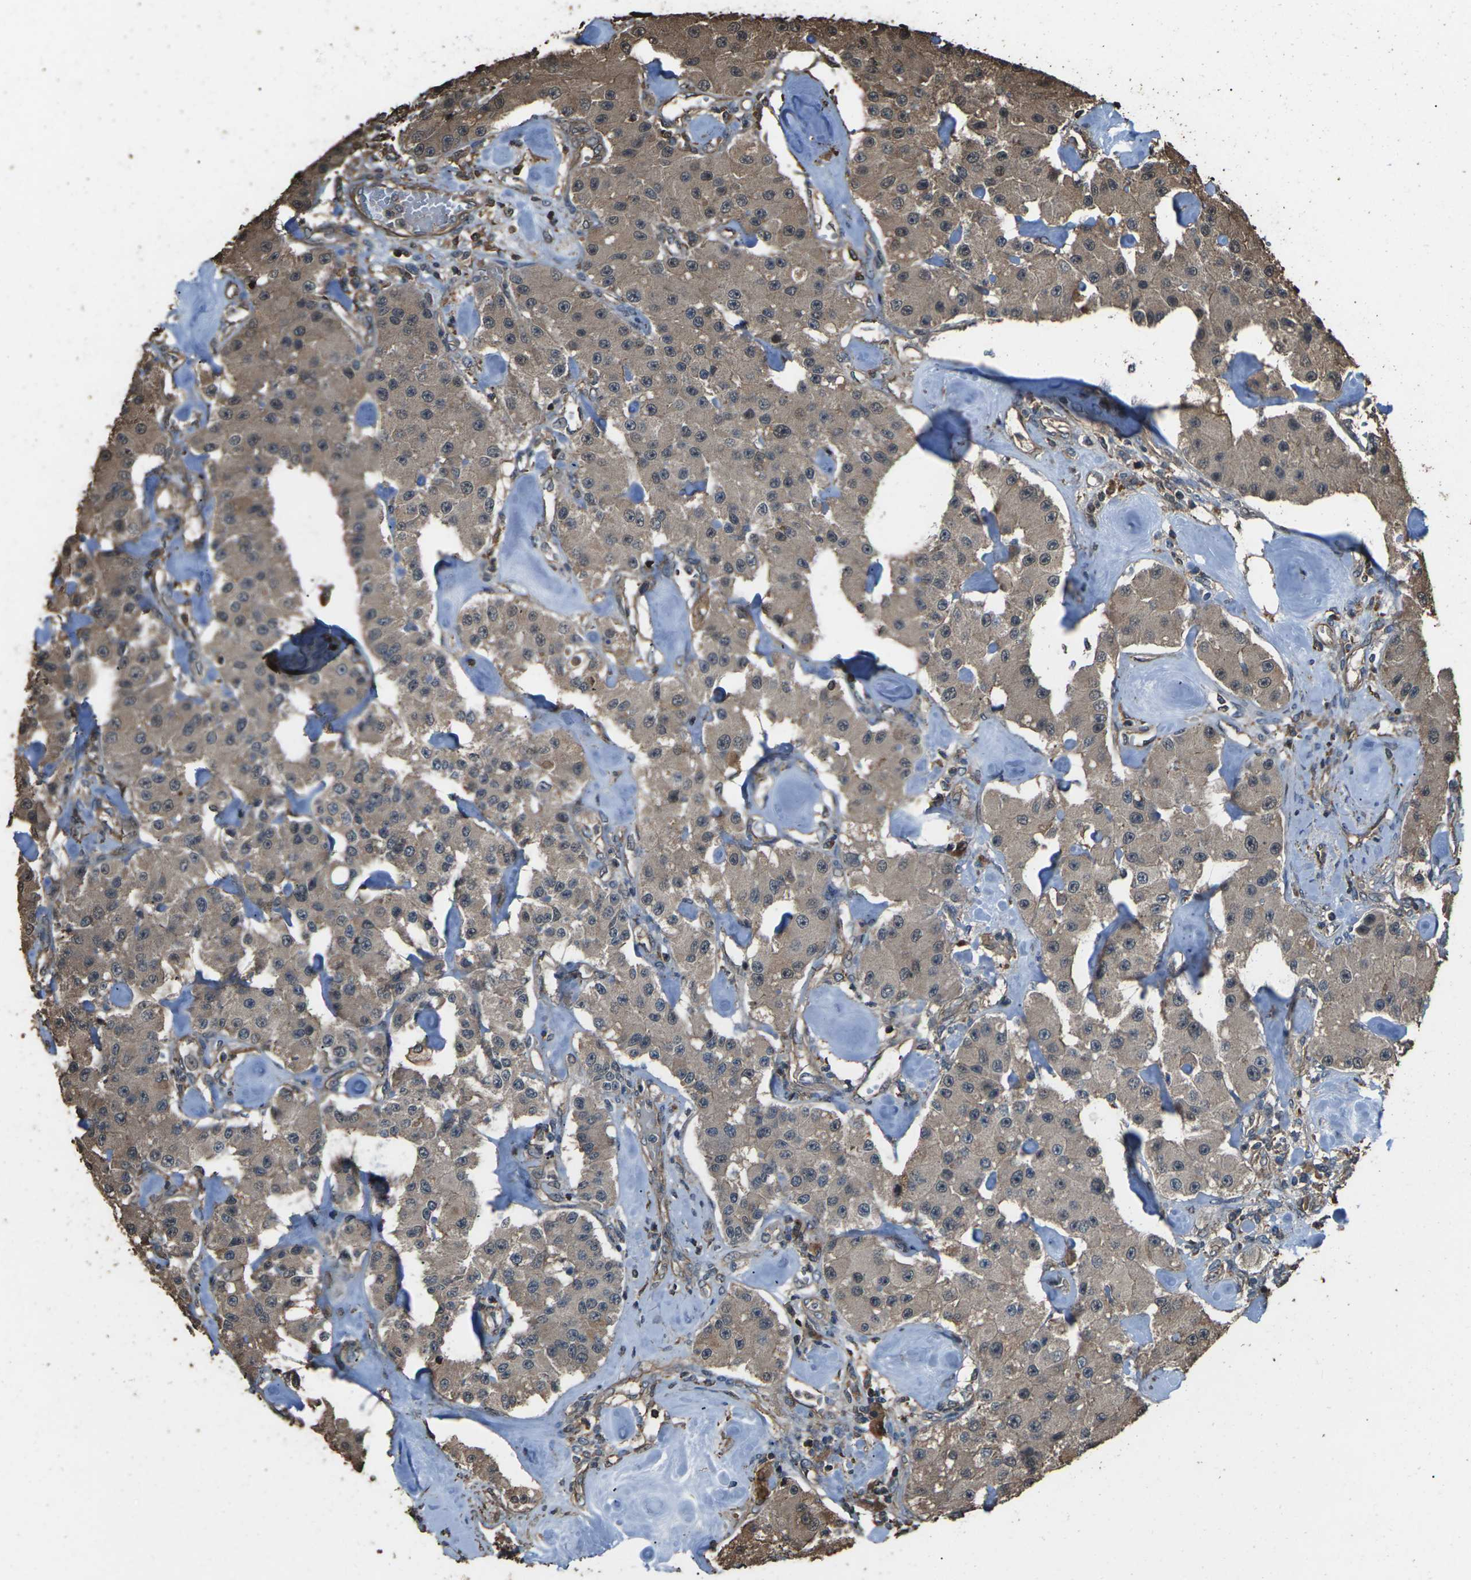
{"staining": {"intensity": "moderate", "quantity": ">75%", "location": "cytoplasmic/membranous"}, "tissue": "carcinoid", "cell_type": "Tumor cells", "image_type": "cancer", "snomed": [{"axis": "morphology", "description": "Carcinoid, malignant, NOS"}, {"axis": "topography", "description": "Pancreas"}], "caption": "This is an image of immunohistochemistry staining of malignant carcinoid, which shows moderate positivity in the cytoplasmic/membranous of tumor cells.", "gene": "DHPS", "patient": {"sex": "male", "age": 41}}